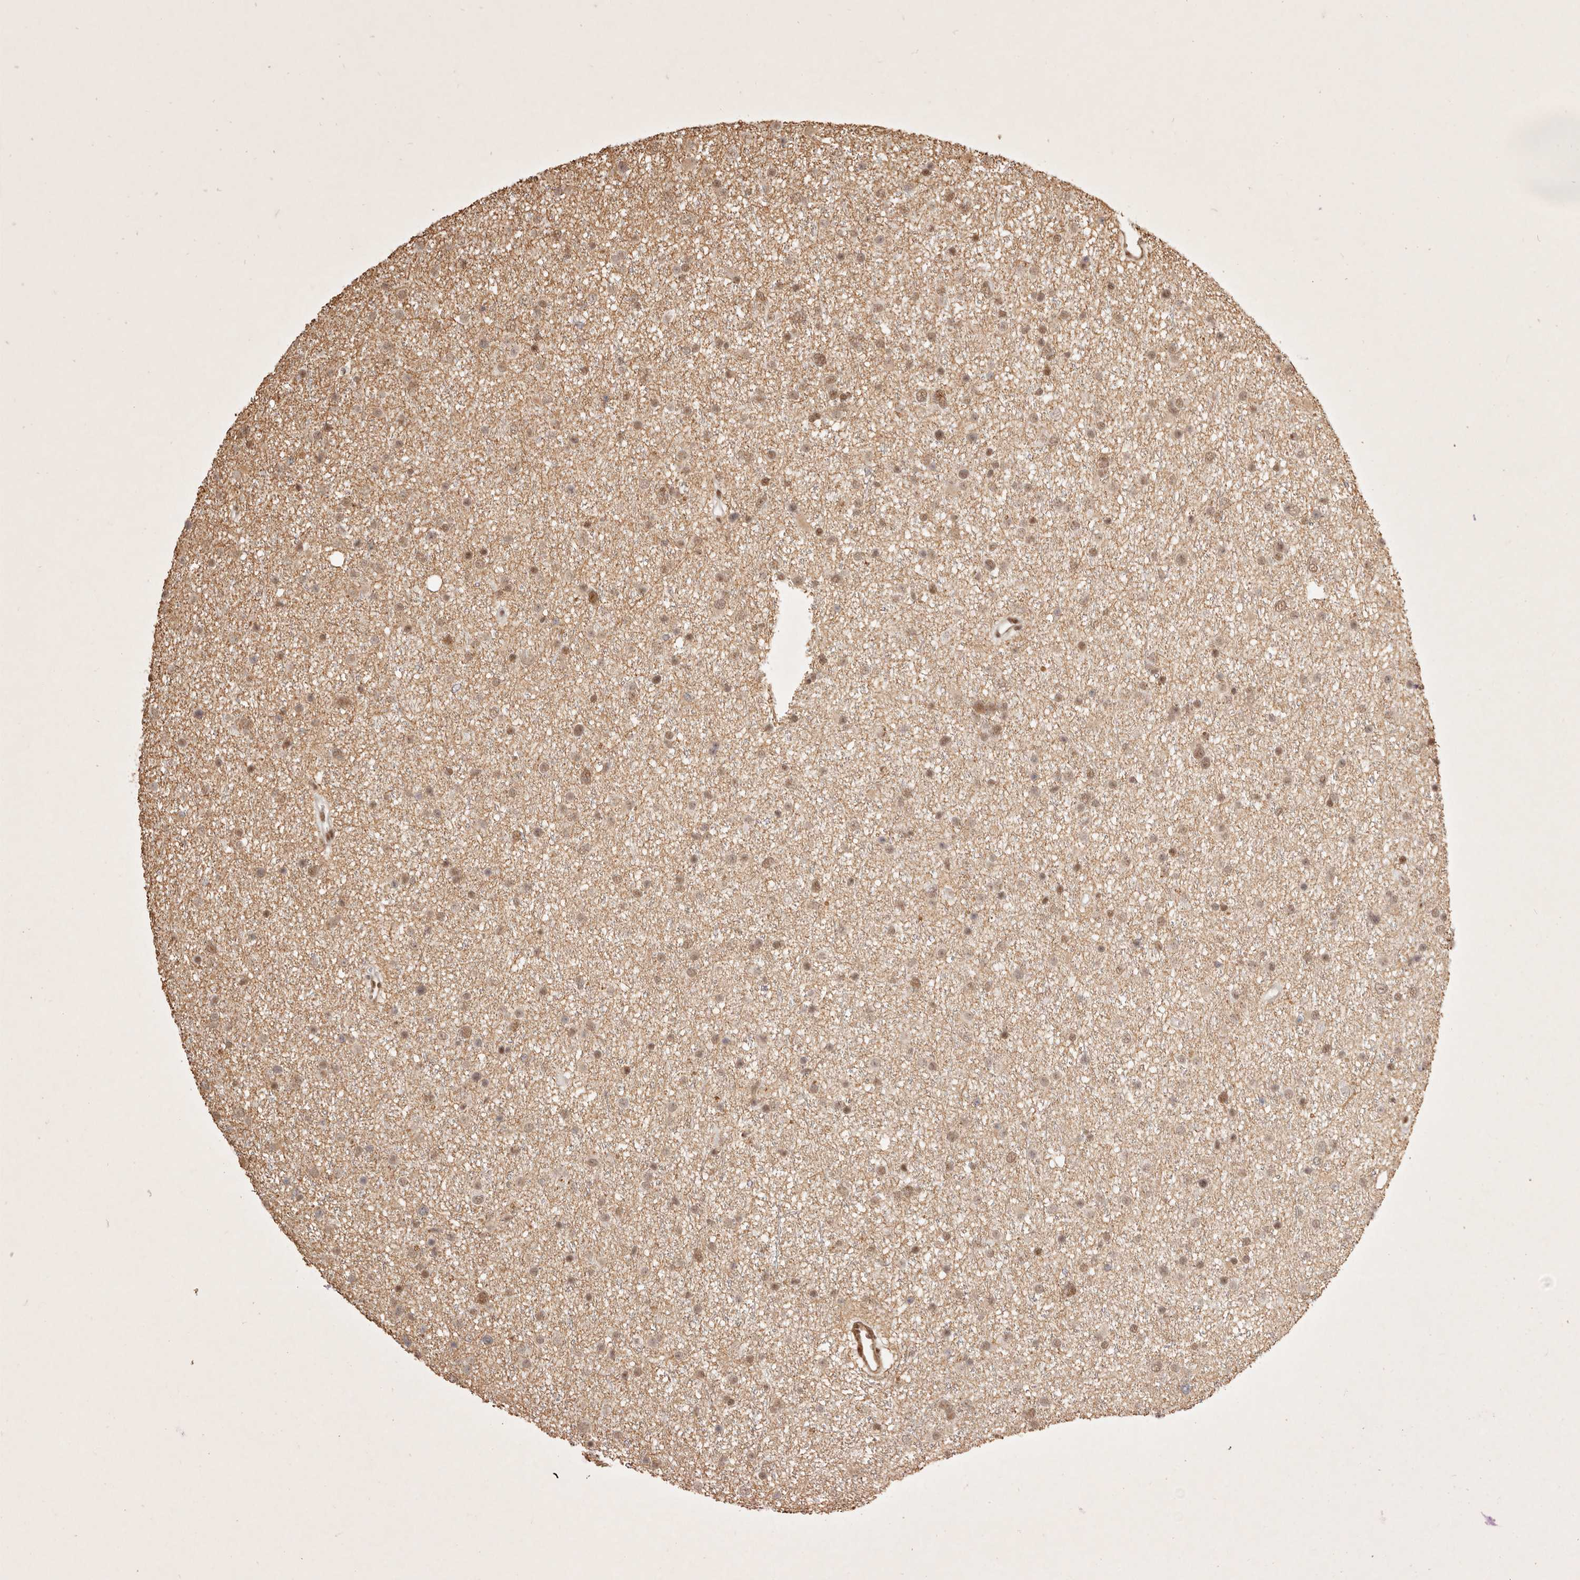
{"staining": {"intensity": "moderate", "quantity": "25%-75%", "location": "cytoplasmic/membranous,nuclear"}, "tissue": "glioma", "cell_type": "Tumor cells", "image_type": "cancer", "snomed": [{"axis": "morphology", "description": "Glioma, malignant, Low grade"}, {"axis": "topography", "description": "Cerebral cortex"}], "caption": "The image reveals staining of glioma, revealing moderate cytoplasmic/membranous and nuclear protein positivity (brown color) within tumor cells.", "gene": "GABPA", "patient": {"sex": "female", "age": 39}}